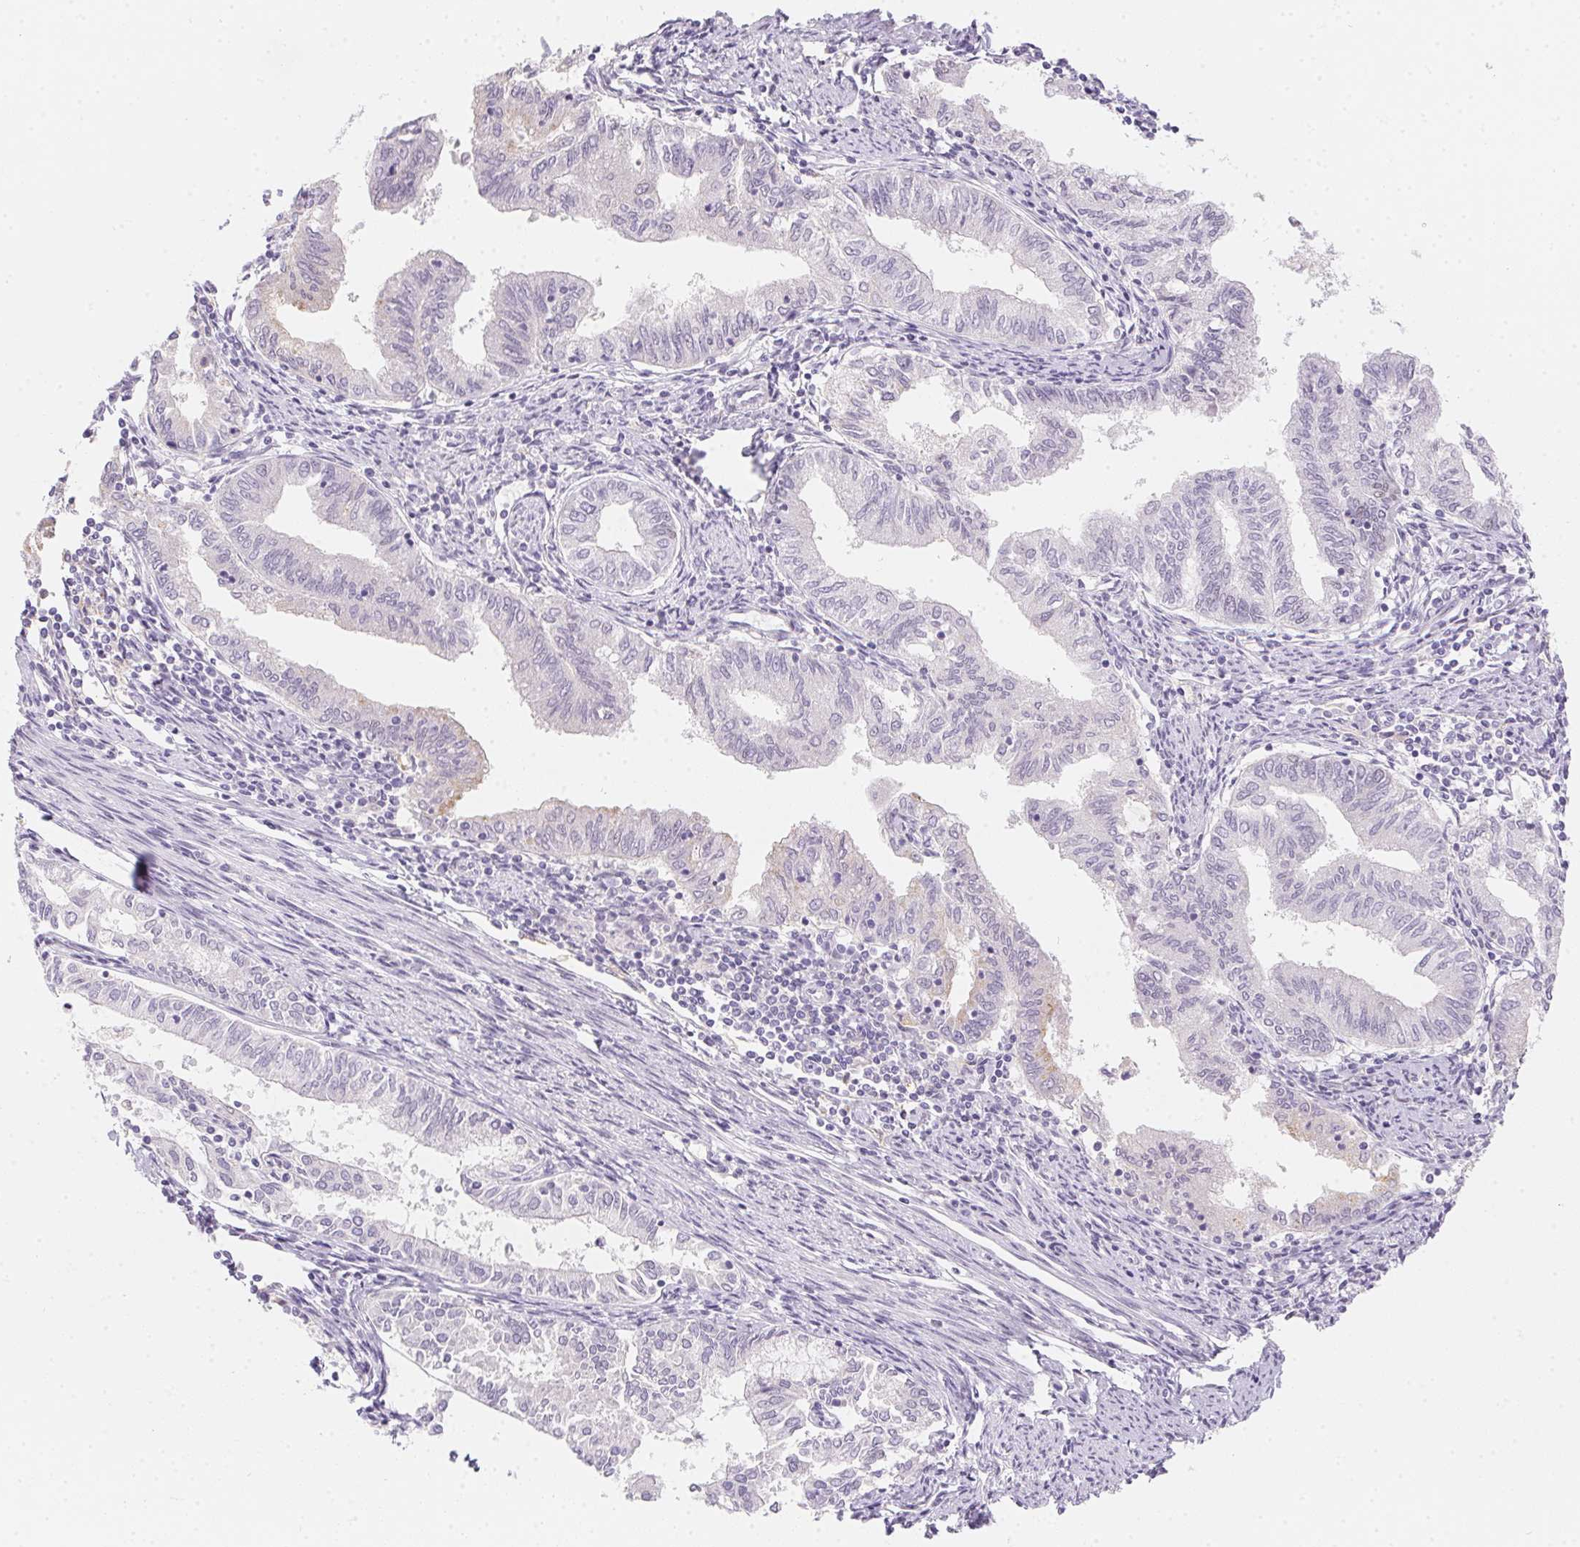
{"staining": {"intensity": "negative", "quantity": "none", "location": "none"}, "tissue": "endometrial cancer", "cell_type": "Tumor cells", "image_type": "cancer", "snomed": [{"axis": "morphology", "description": "Adenocarcinoma, NOS"}, {"axis": "topography", "description": "Endometrium"}], "caption": "Tumor cells are negative for protein expression in human endometrial adenocarcinoma.", "gene": "MORC1", "patient": {"sex": "female", "age": 79}}